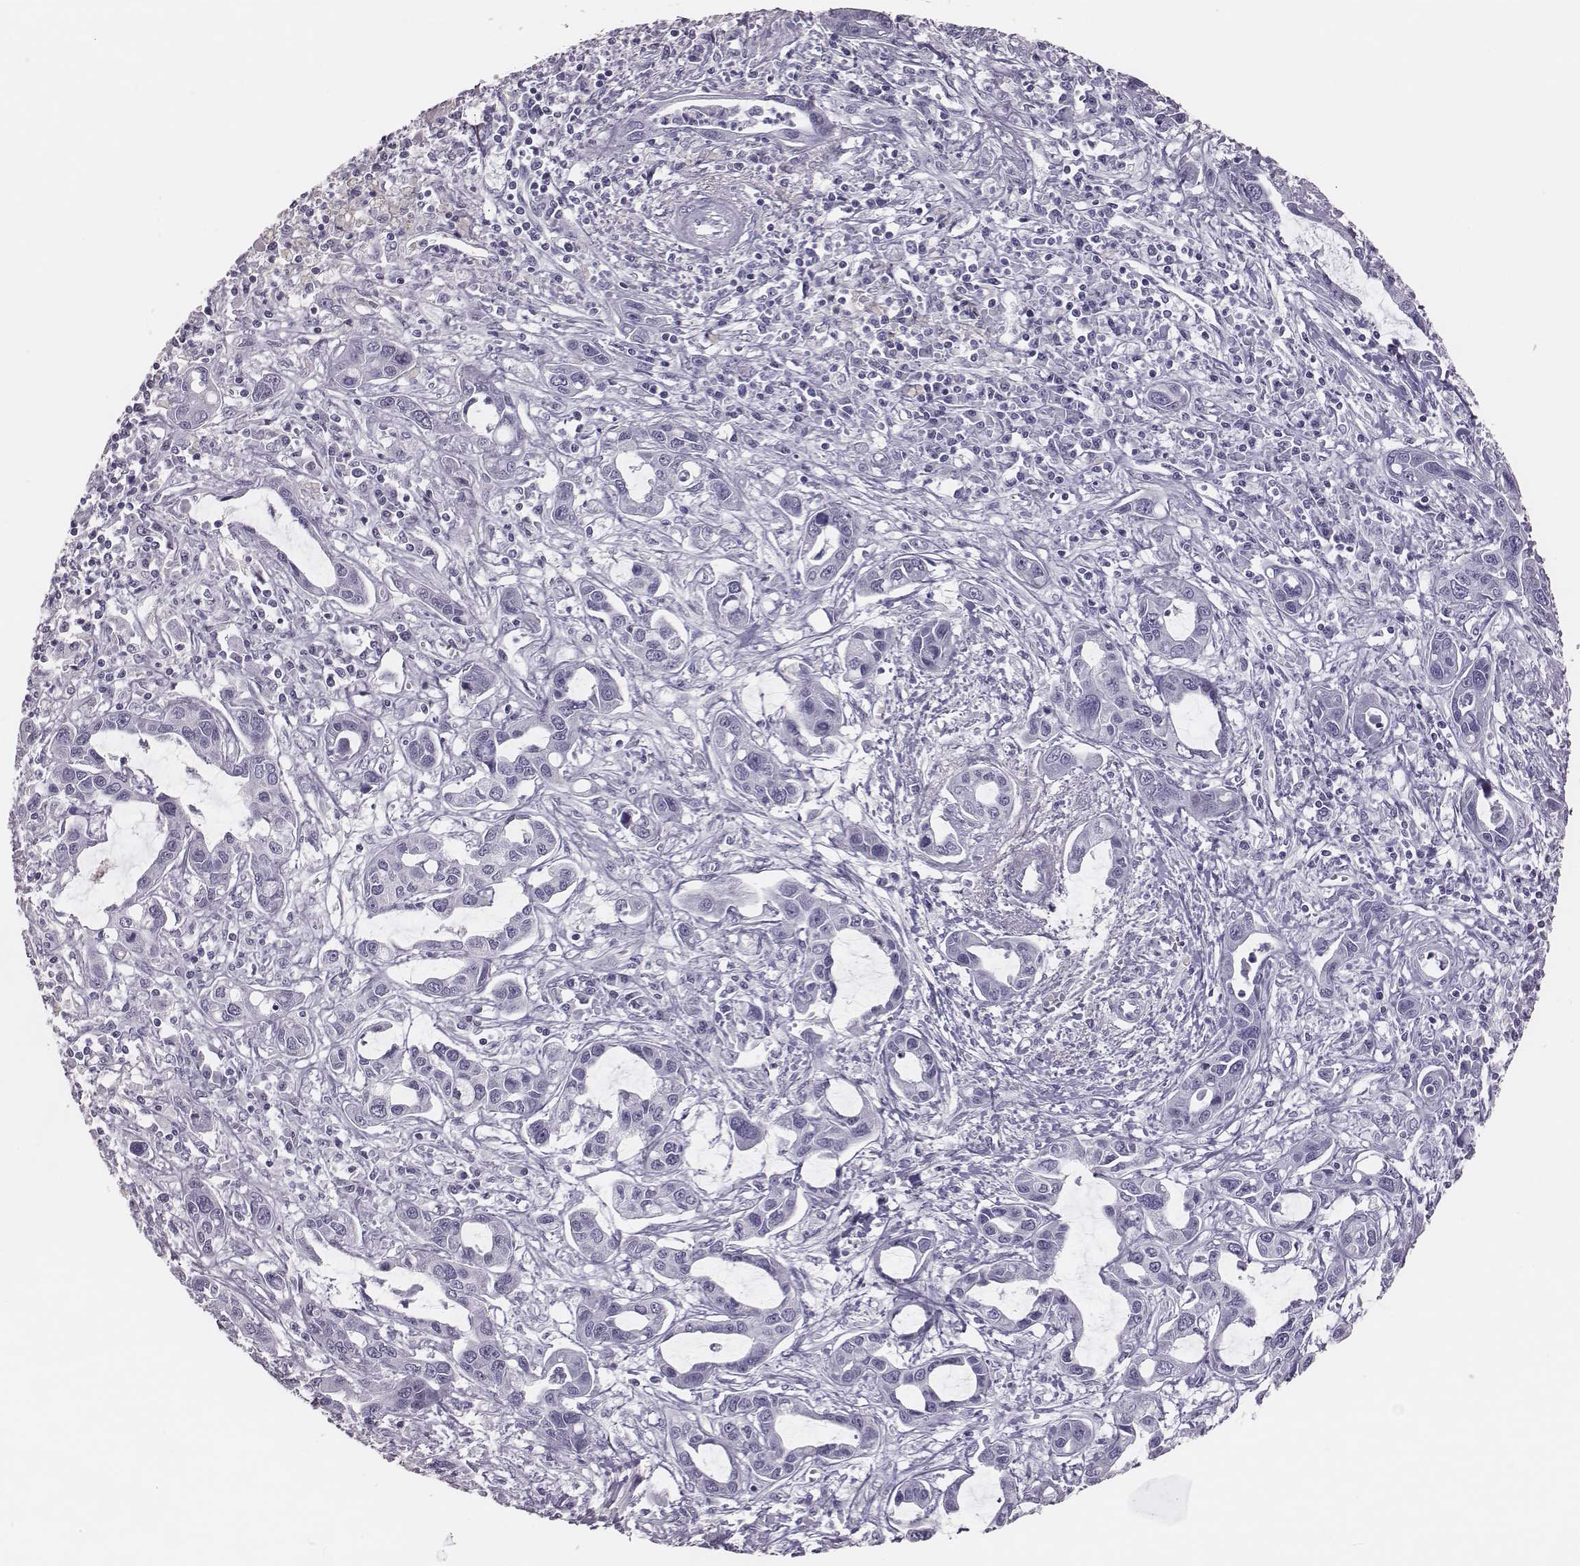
{"staining": {"intensity": "negative", "quantity": "none", "location": "none"}, "tissue": "liver cancer", "cell_type": "Tumor cells", "image_type": "cancer", "snomed": [{"axis": "morphology", "description": "Cholangiocarcinoma"}, {"axis": "topography", "description": "Liver"}], "caption": "An immunohistochemistry histopathology image of liver cancer is shown. There is no staining in tumor cells of liver cancer. (Brightfield microscopy of DAB IHC at high magnification).", "gene": "H1-6", "patient": {"sex": "male", "age": 58}}